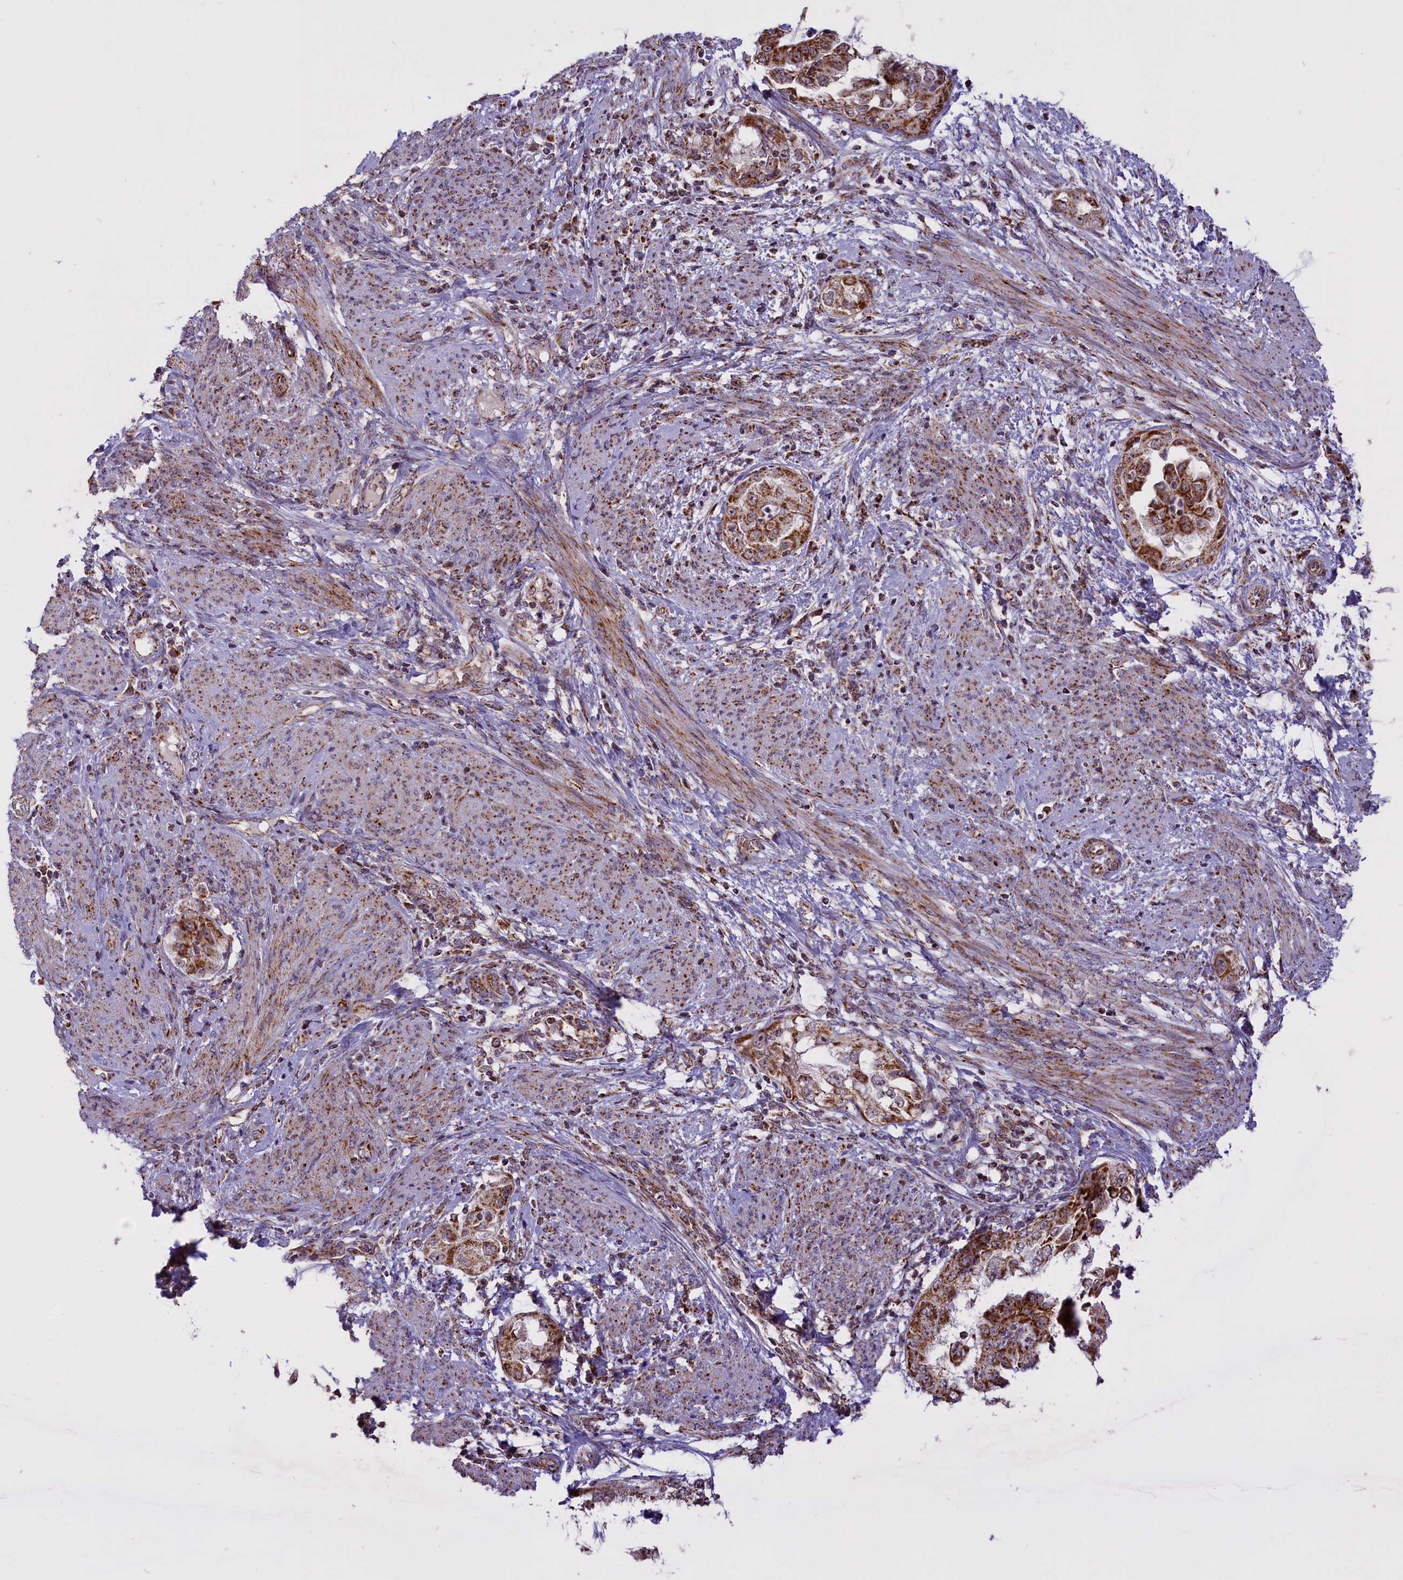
{"staining": {"intensity": "strong", "quantity": ">75%", "location": "cytoplasmic/membranous"}, "tissue": "endometrial cancer", "cell_type": "Tumor cells", "image_type": "cancer", "snomed": [{"axis": "morphology", "description": "Adenocarcinoma, NOS"}, {"axis": "topography", "description": "Endometrium"}], "caption": "Human endometrial cancer (adenocarcinoma) stained with a brown dye displays strong cytoplasmic/membranous positive staining in approximately >75% of tumor cells.", "gene": "NDUFS5", "patient": {"sex": "female", "age": 85}}